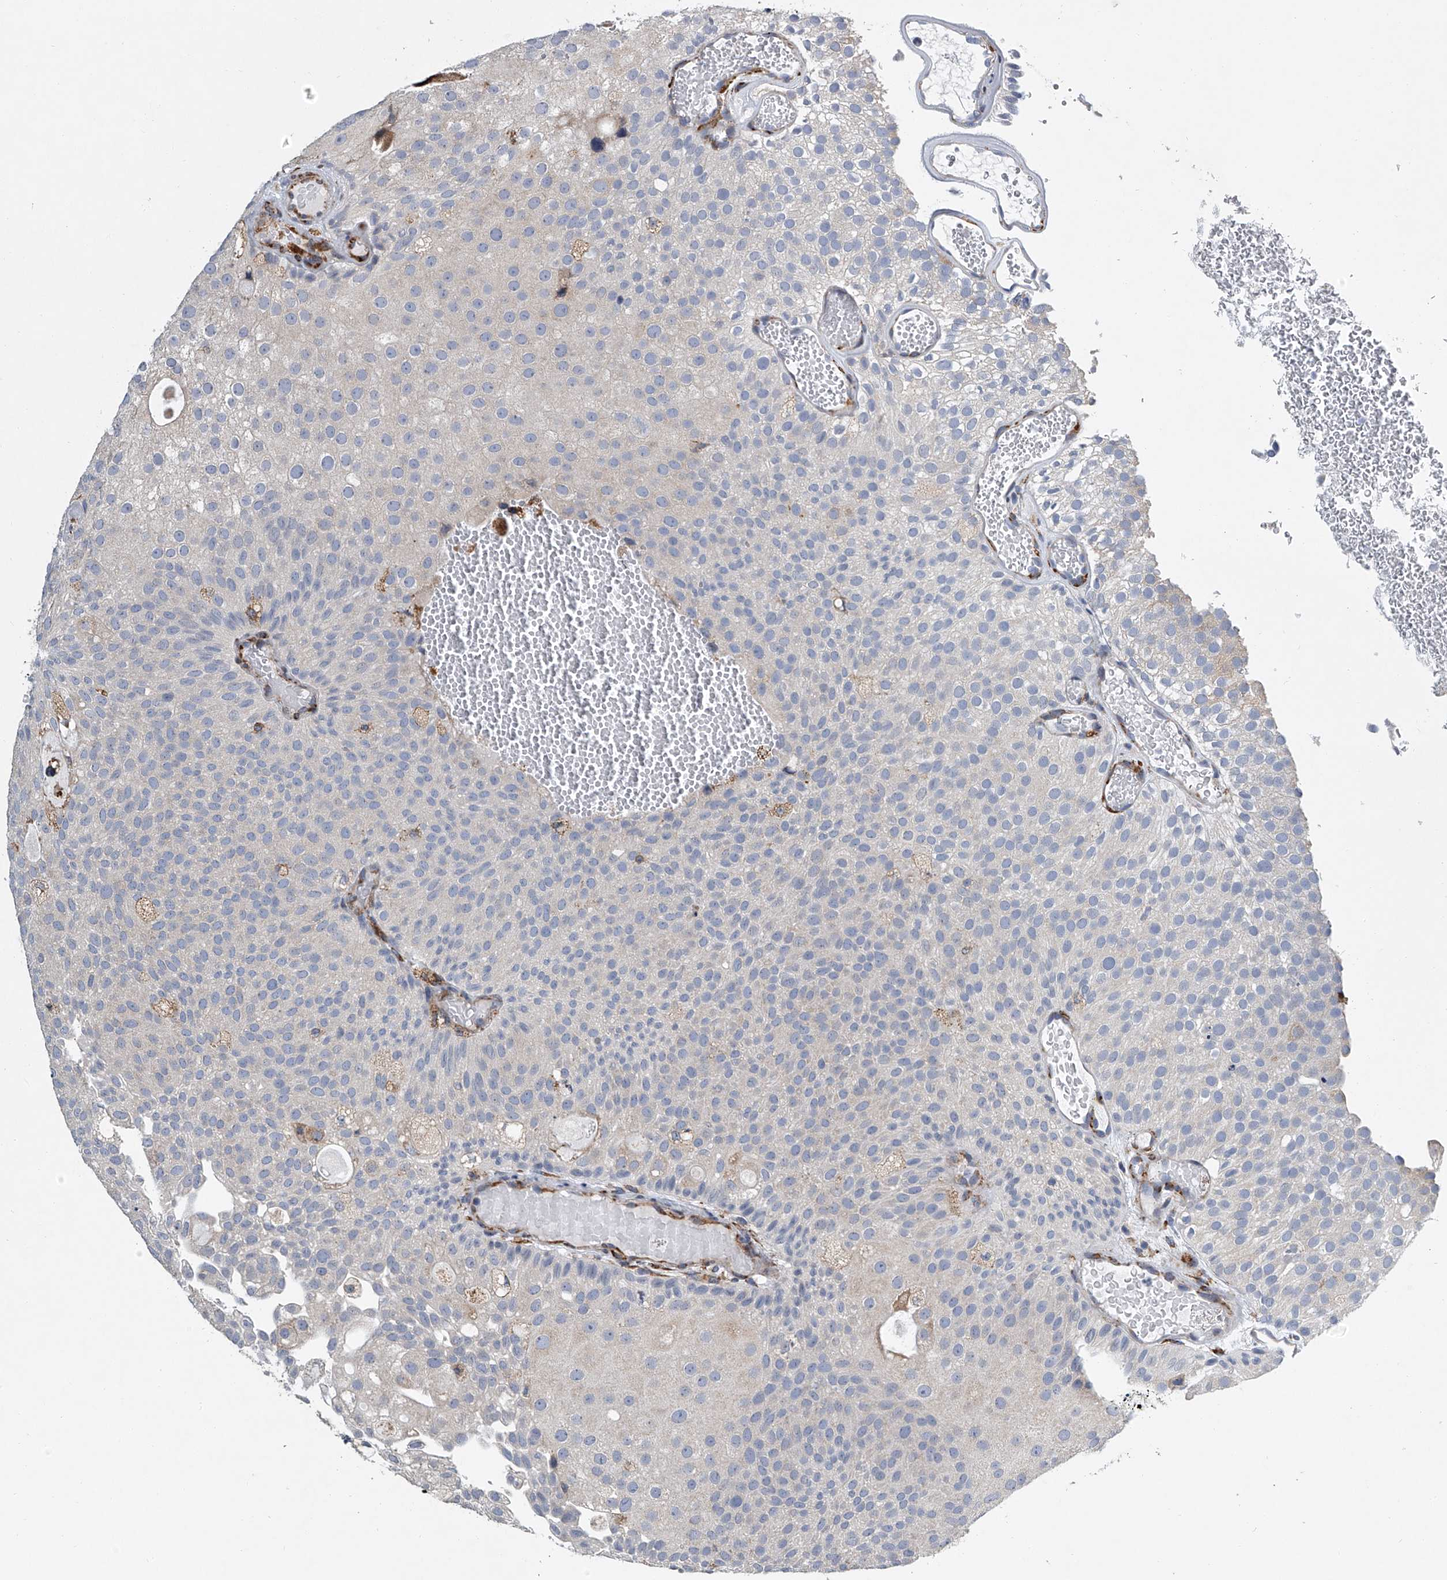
{"staining": {"intensity": "negative", "quantity": "none", "location": "none"}, "tissue": "urothelial cancer", "cell_type": "Tumor cells", "image_type": "cancer", "snomed": [{"axis": "morphology", "description": "Urothelial carcinoma, Low grade"}, {"axis": "topography", "description": "Urinary bladder"}], "caption": "Immunohistochemical staining of urothelial cancer demonstrates no significant positivity in tumor cells. (Immunohistochemistry, brightfield microscopy, high magnification).", "gene": "TMEM63C", "patient": {"sex": "male", "age": 78}}